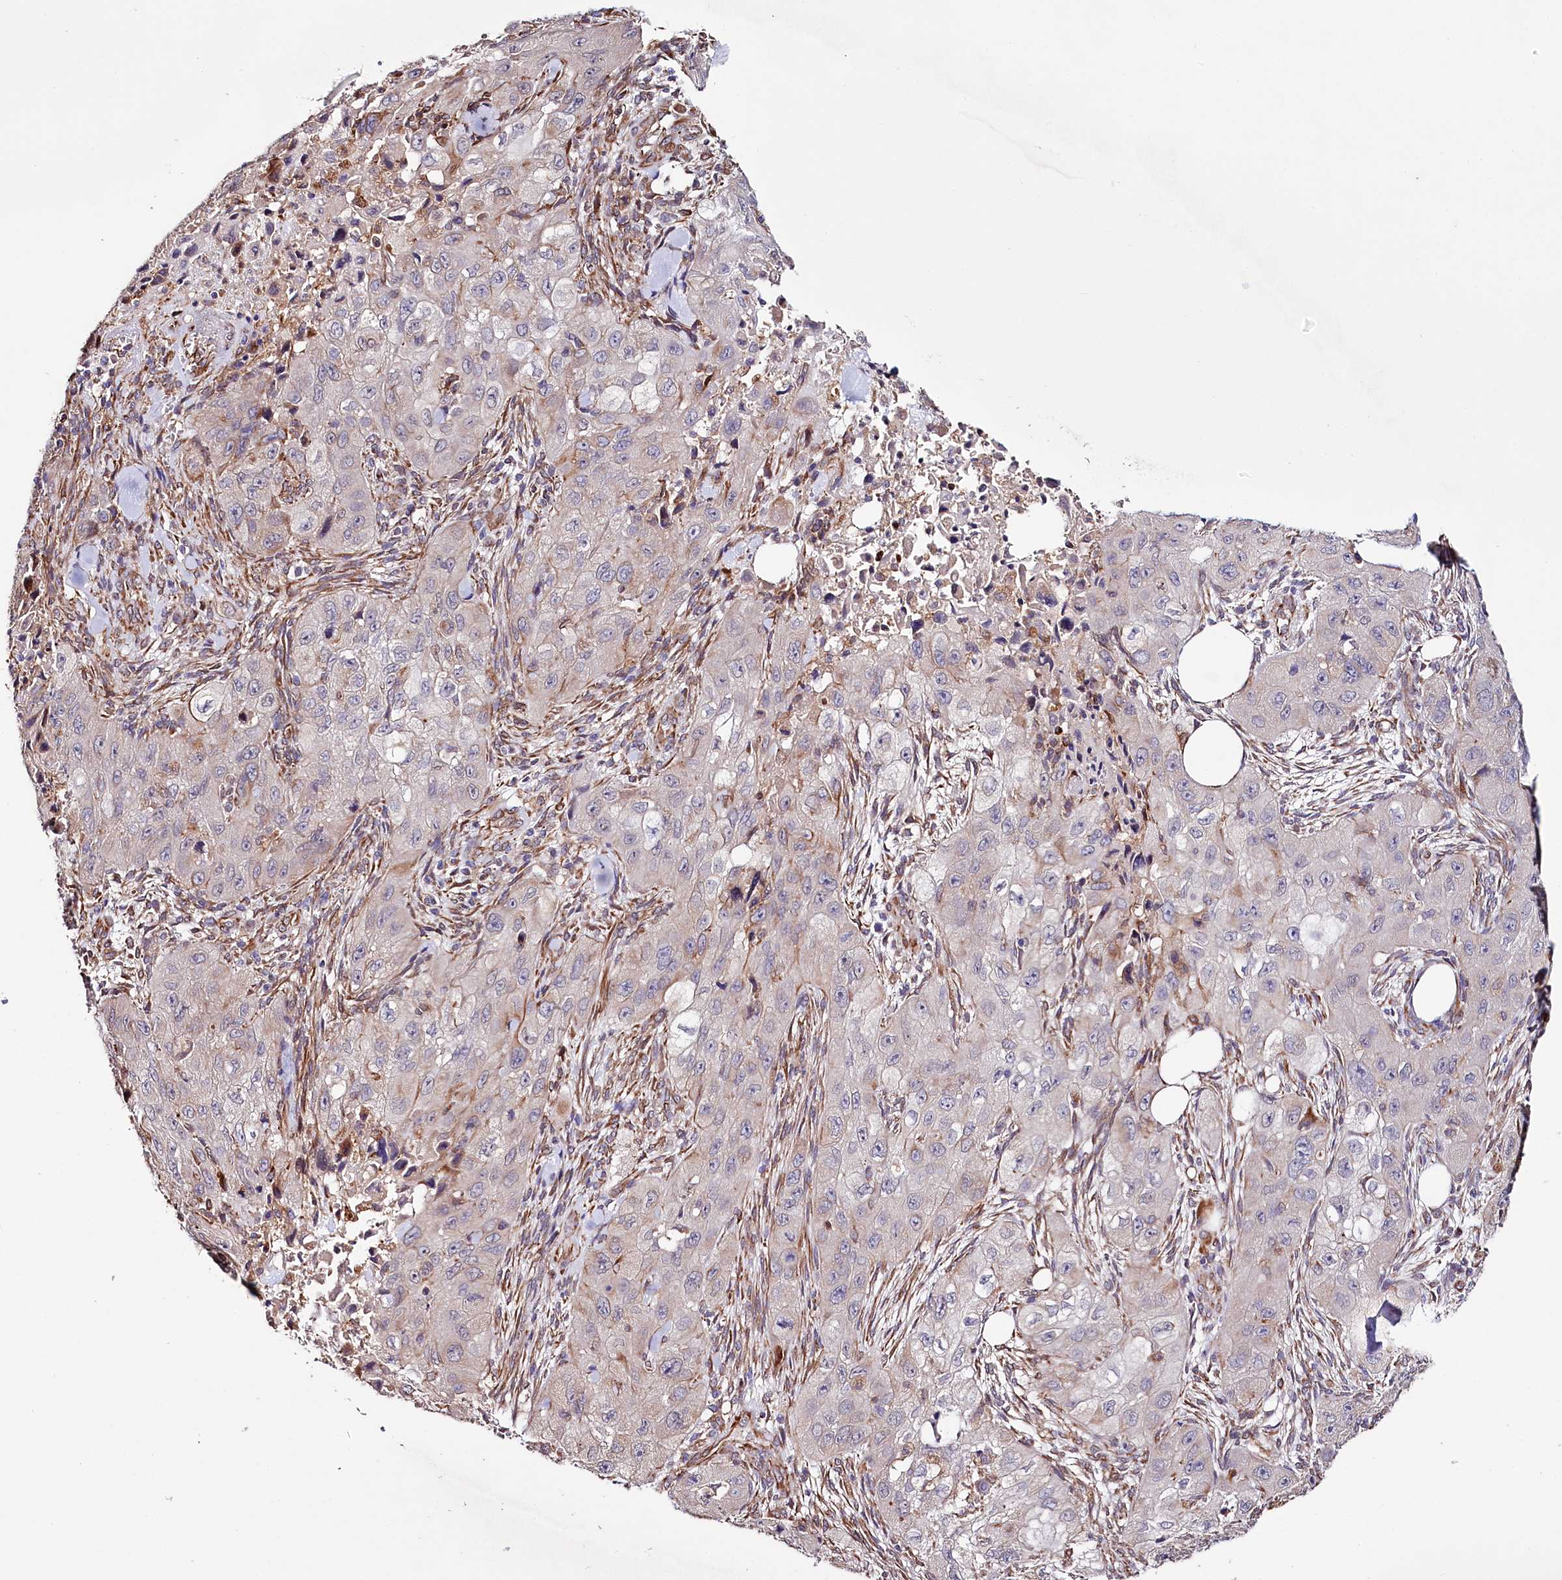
{"staining": {"intensity": "negative", "quantity": "none", "location": "none"}, "tissue": "skin cancer", "cell_type": "Tumor cells", "image_type": "cancer", "snomed": [{"axis": "morphology", "description": "Squamous cell carcinoma, NOS"}, {"axis": "topography", "description": "Skin"}, {"axis": "topography", "description": "Subcutis"}], "caption": "Immunohistochemistry of human skin squamous cell carcinoma exhibits no positivity in tumor cells.", "gene": "TTC12", "patient": {"sex": "male", "age": 73}}